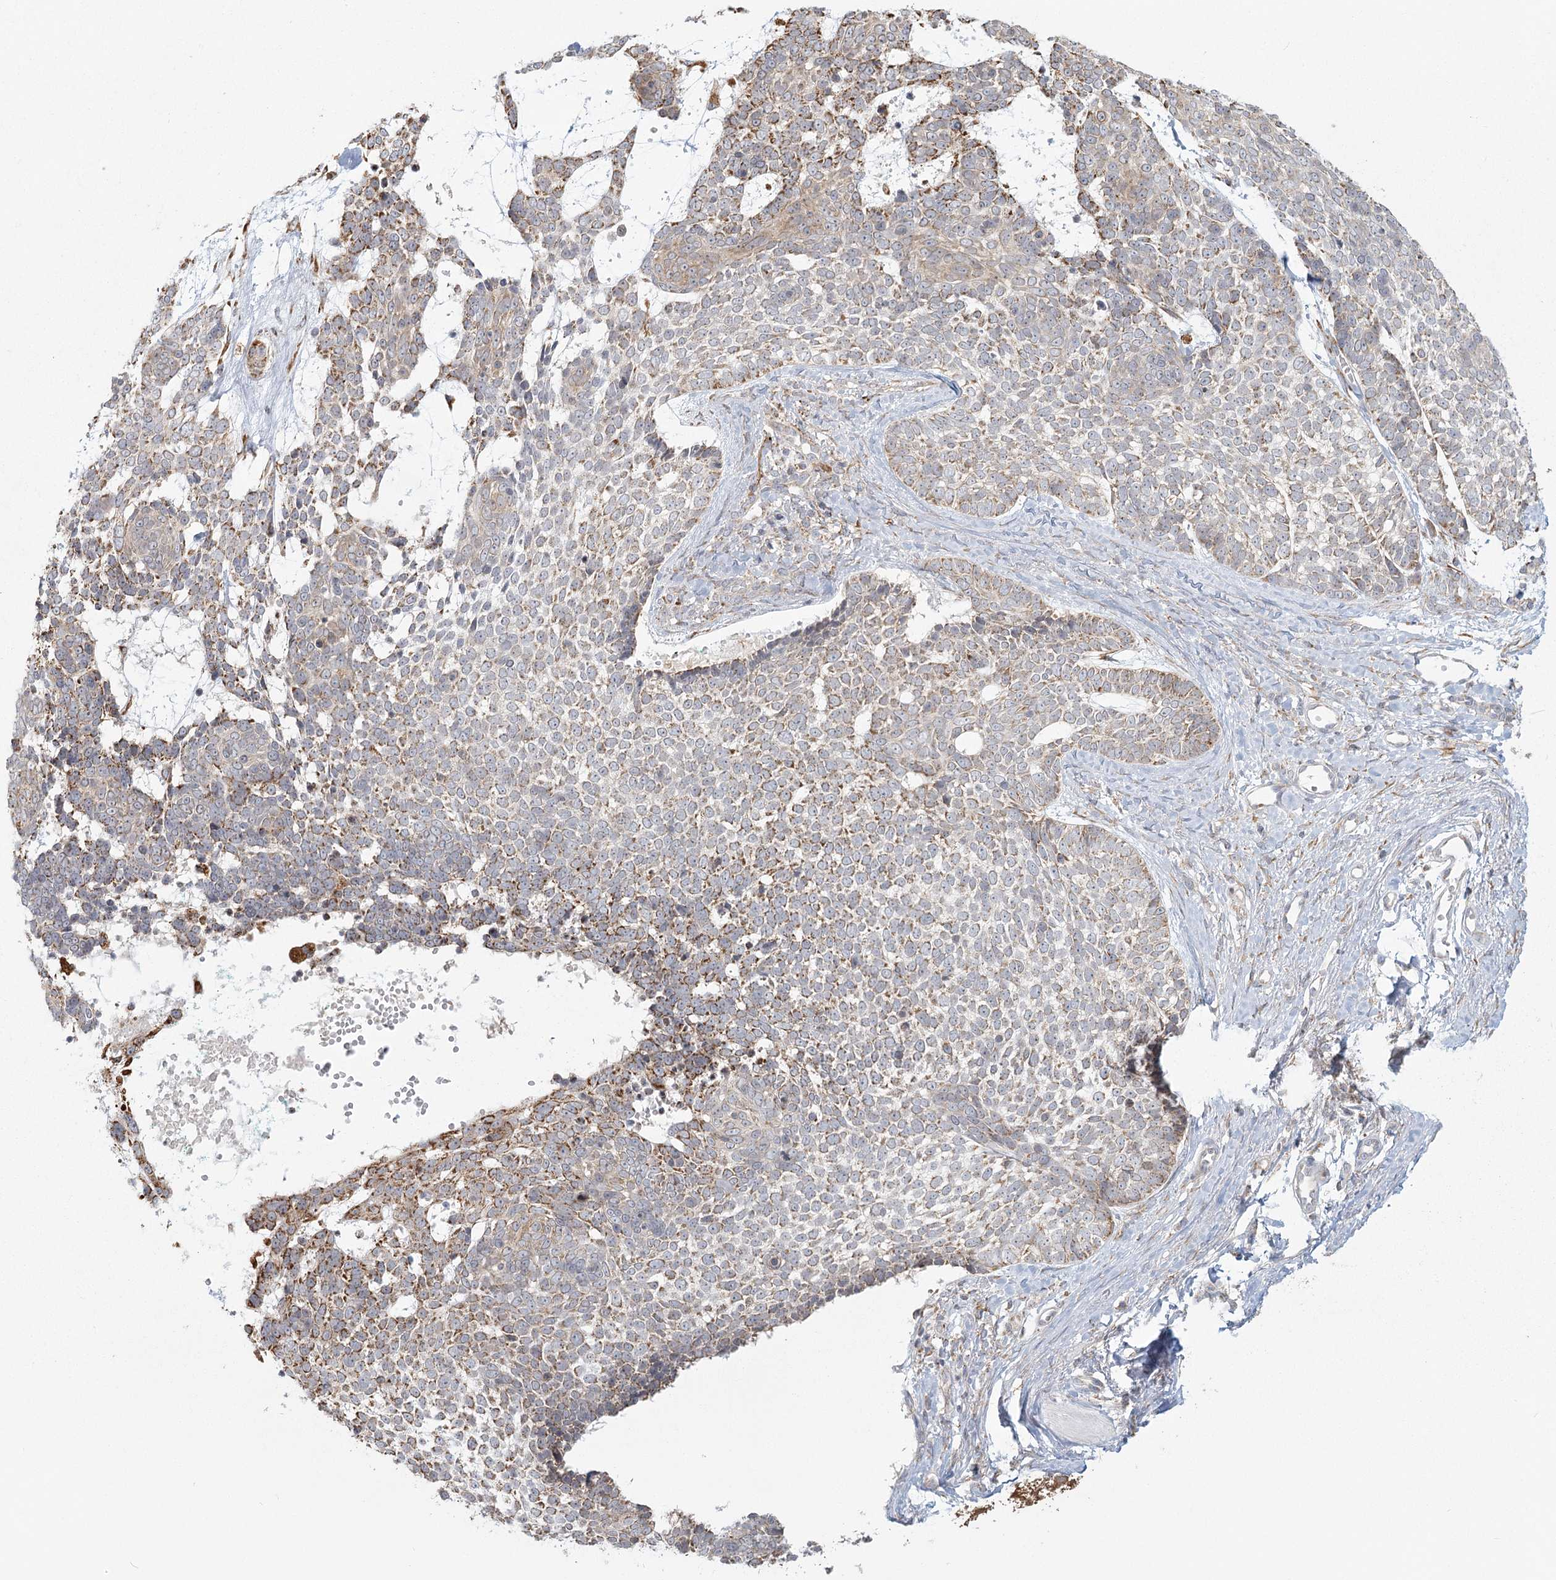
{"staining": {"intensity": "moderate", "quantity": "25%-75%", "location": "cytoplasmic/membranous"}, "tissue": "skin cancer", "cell_type": "Tumor cells", "image_type": "cancer", "snomed": [{"axis": "morphology", "description": "Basal cell carcinoma"}, {"axis": "topography", "description": "Skin"}], "caption": "Human skin basal cell carcinoma stained for a protein (brown) displays moderate cytoplasmic/membranous positive positivity in about 25%-75% of tumor cells.", "gene": "LACTB", "patient": {"sex": "female", "age": 81}}